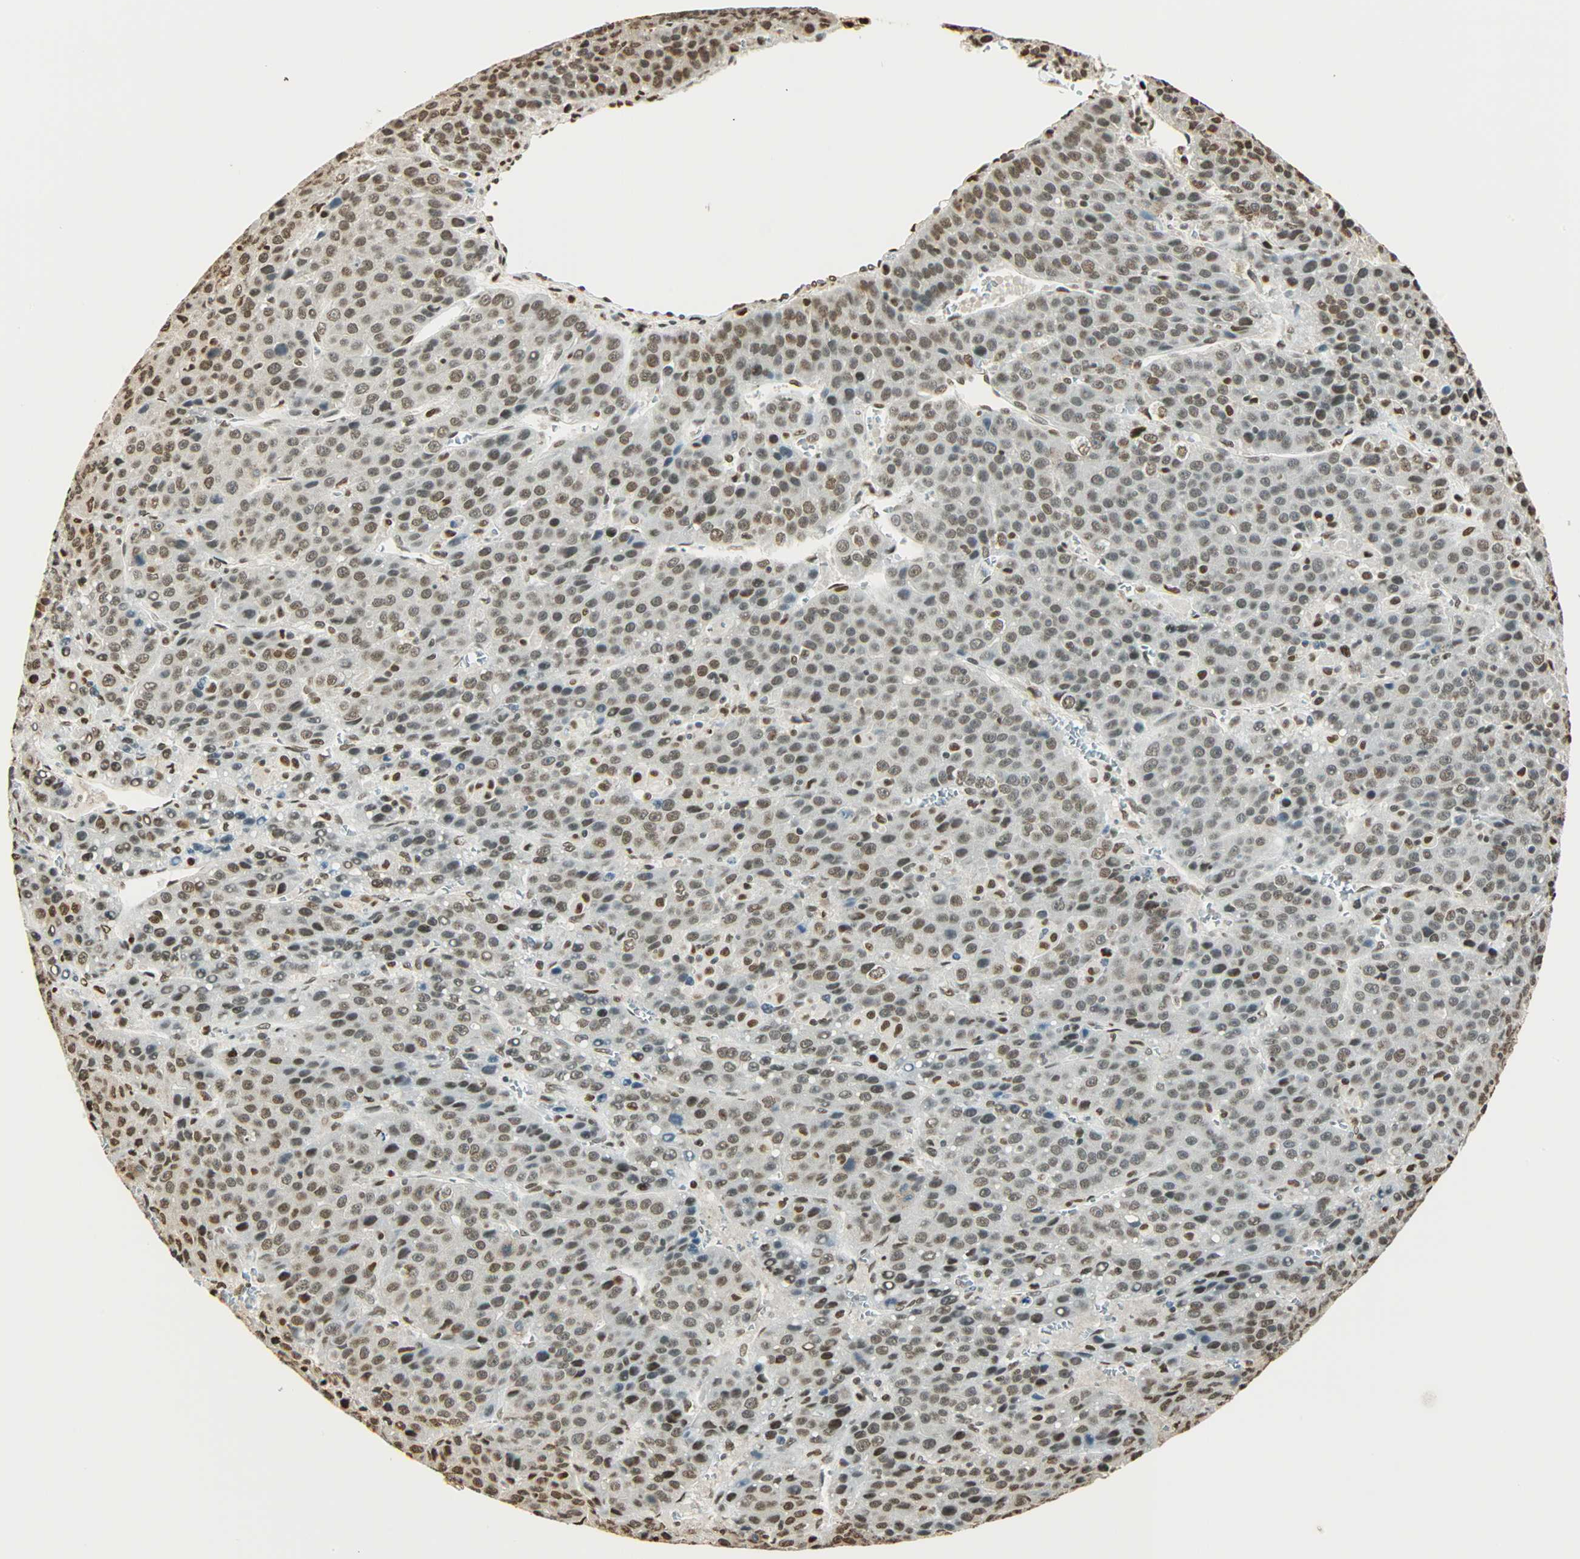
{"staining": {"intensity": "moderate", "quantity": "25%-75%", "location": "nuclear"}, "tissue": "liver cancer", "cell_type": "Tumor cells", "image_type": "cancer", "snomed": [{"axis": "morphology", "description": "Carcinoma, Hepatocellular, NOS"}, {"axis": "topography", "description": "Liver"}], "caption": "Immunohistochemical staining of human liver cancer (hepatocellular carcinoma) displays medium levels of moderate nuclear positivity in about 25%-75% of tumor cells. Nuclei are stained in blue.", "gene": "FANCG", "patient": {"sex": "female", "age": 53}}